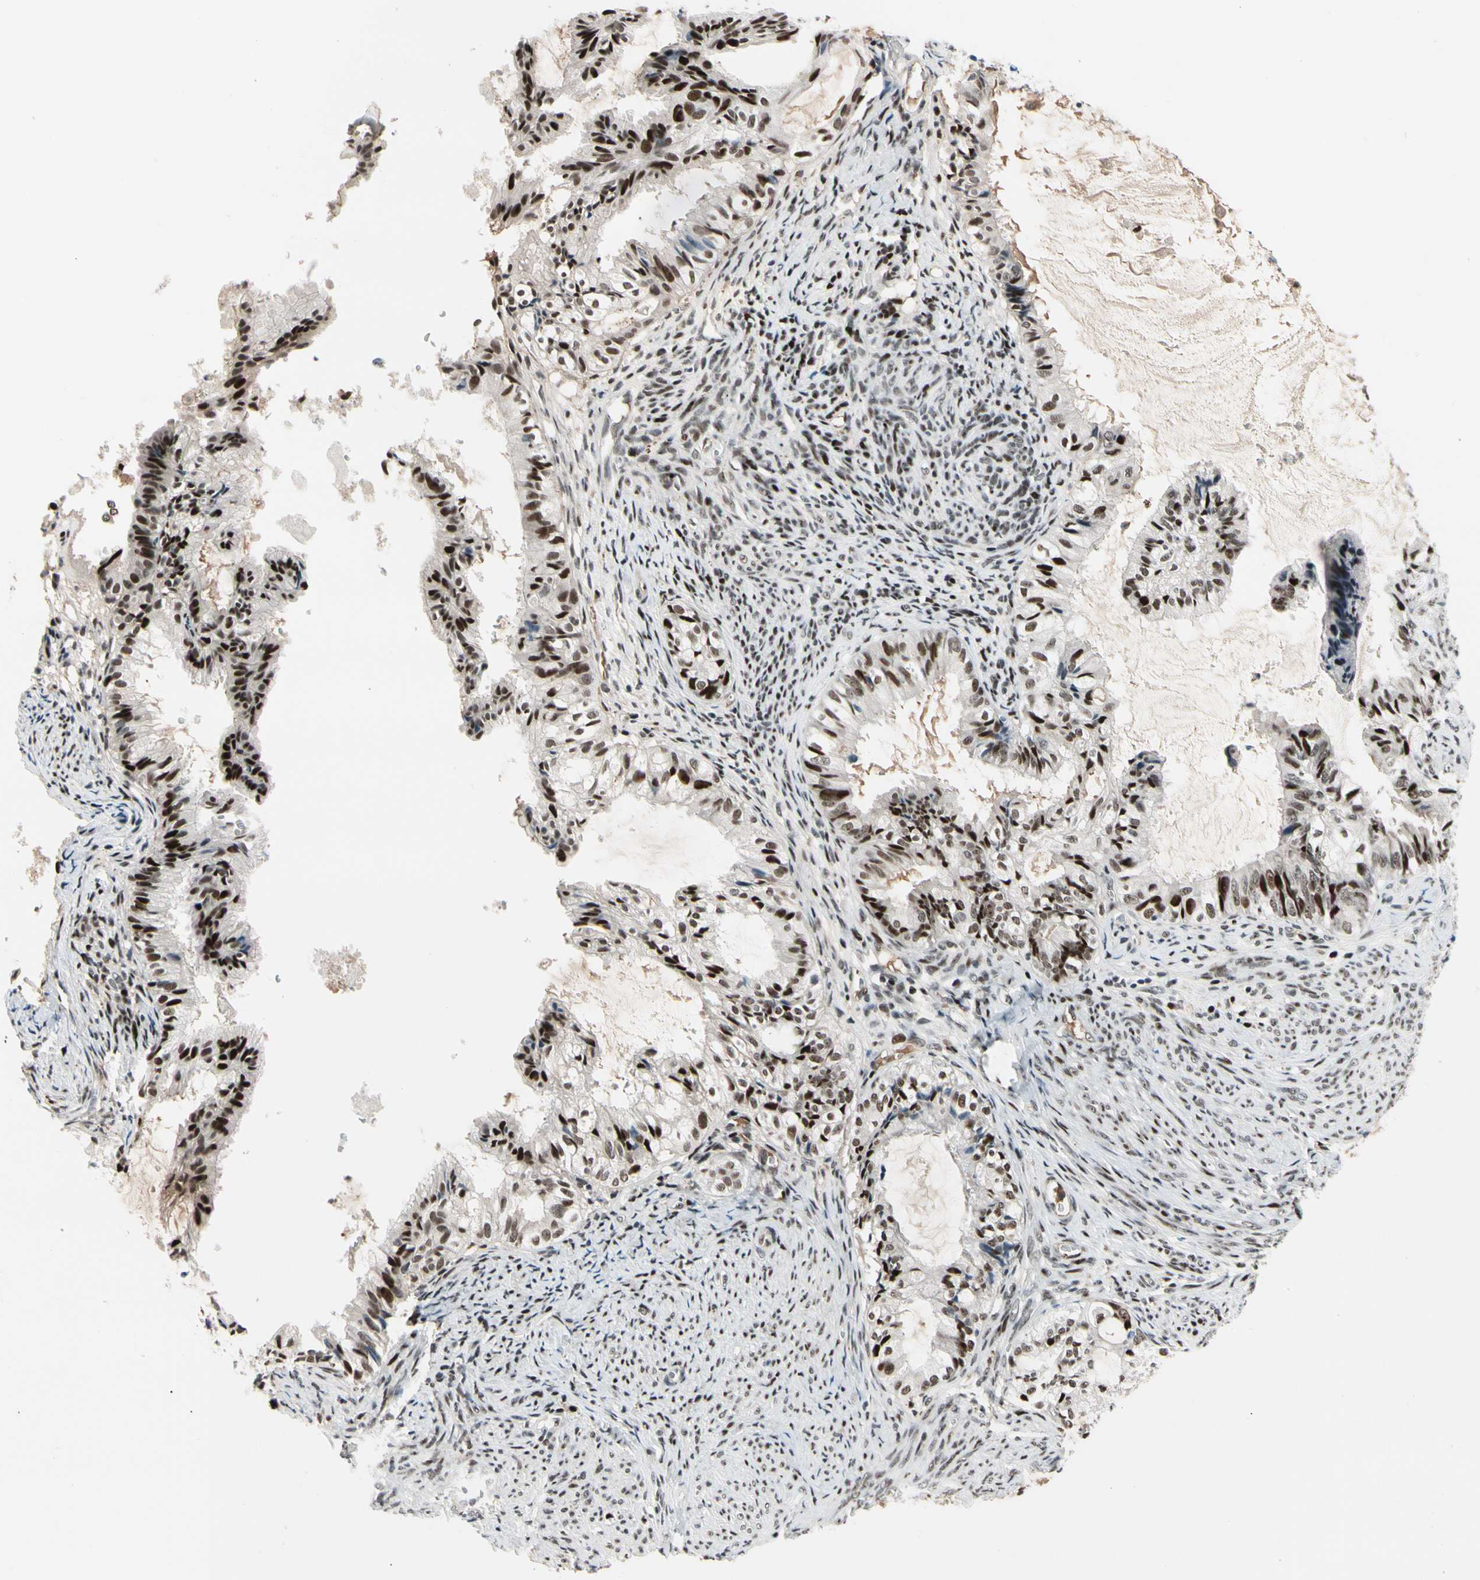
{"staining": {"intensity": "moderate", "quantity": ">75%", "location": "nuclear"}, "tissue": "cervical cancer", "cell_type": "Tumor cells", "image_type": "cancer", "snomed": [{"axis": "morphology", "description": "Normal tissue, NOS"}, {"axis": "morphology", "description": "Adenocarcinoma, NOS"}, {"axis": "topography", "description": "Cervix"}, {"axis": "topography", "description": "Endometrium"}], "caption": "Cervical cancer (adenocarcinoma) tissue shows moderate nuclear expression in about >75% of tumor cells, visualized by immunohistochemistry.", "gene": "FOXO3", "patient": {"sex": "female", "age": 86}}